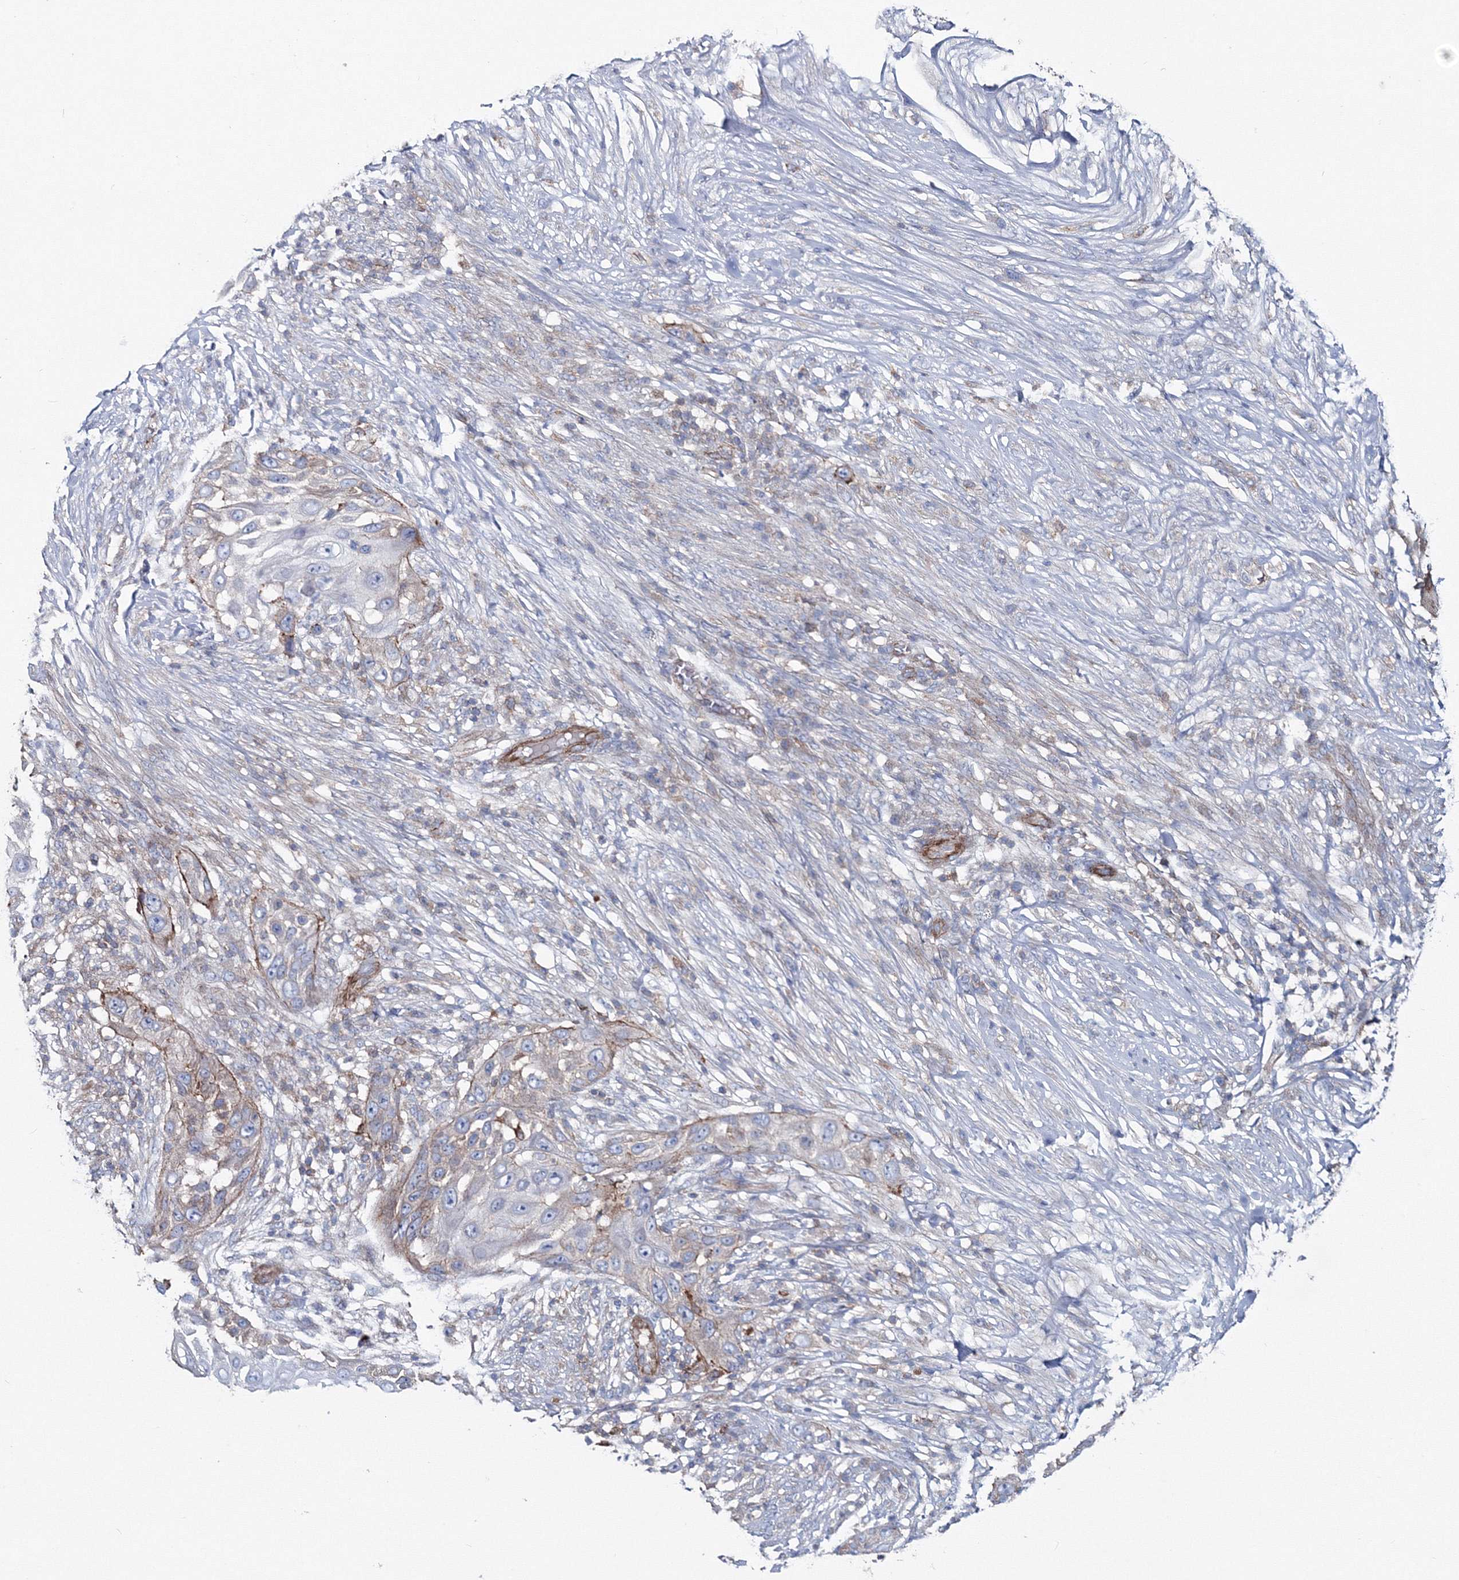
{"staining": {"intensity": "weak", "quantity": "<25%", "location": "cytoplasmic/membranous"}, "tissue": "skin cancer", "cell_type": "Tumor cells", "image_type": "cancer", "snomed": [{"axis": "morphology", "description": "Squamous cell carcinoma, NOS"}, {"axis": "topography", "description": "Skin"}], "caption": "An image of skin cancer stained for a protein shows no brown staining in tumor cells.", "gene": "GGA2", "patient": {"sex": "female", "age": 44}}